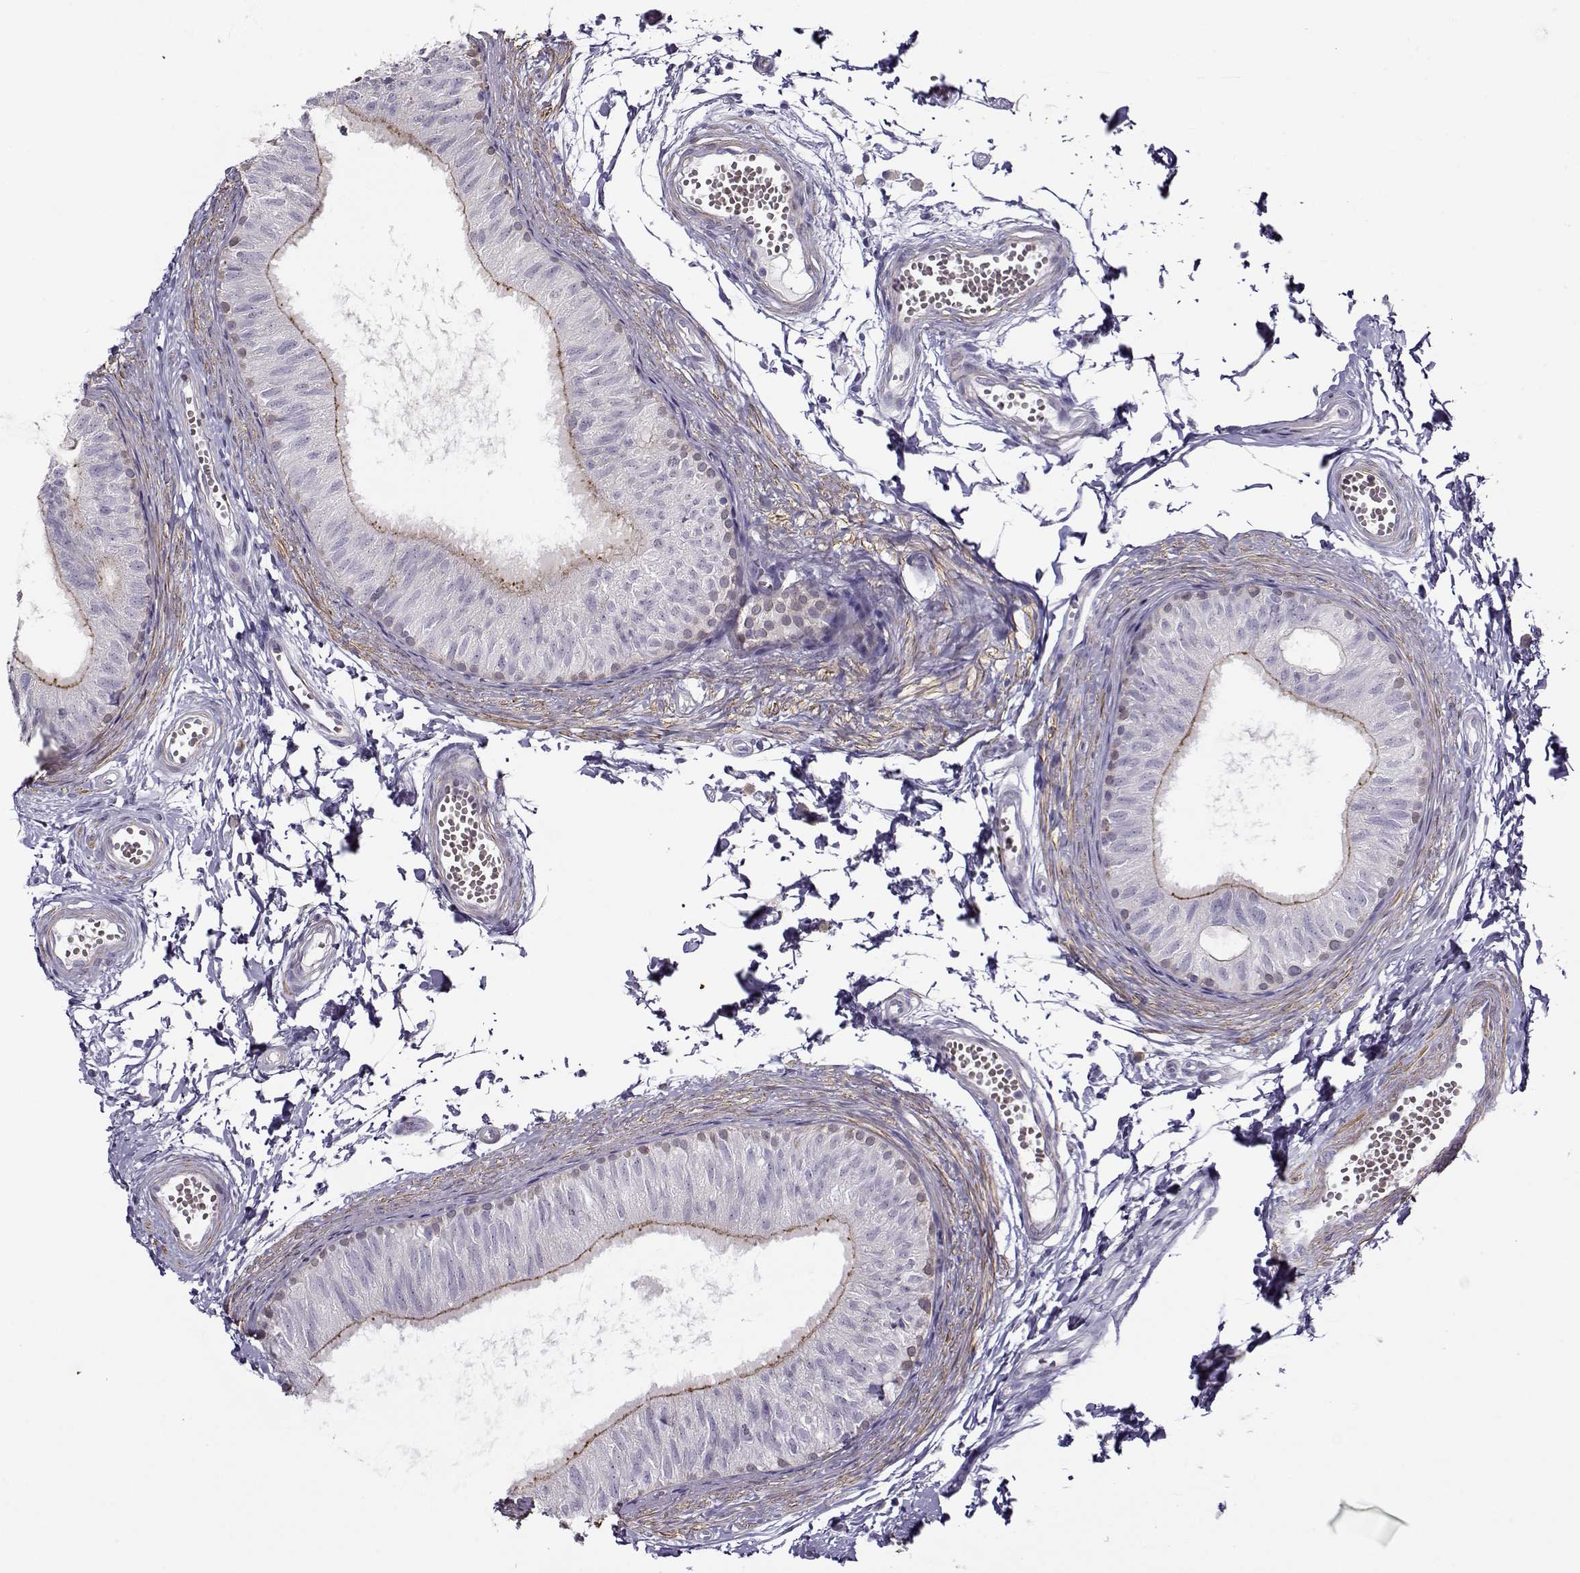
{"staining": {"intensity": "moderate", "quantity": "<25%", "location": "cytoplasmic/membranous"}, "tissue": "epididymis", "cell_type": "Glandular cells", "image_type": "normal", "snomed": [{"axis": "morphology", "description": "Normal tissue, NOS"}, {"axis": "topography", "description": "Epididymis"}], "caption": "About <25% of glandular cells in unremarkable epididymis show moderate cytoplasmic/membranous protein positivity as visualized by brown immunohistochemical staining.", "gene": "UCP3", "patient": {"sex": "male", "age": 22}}